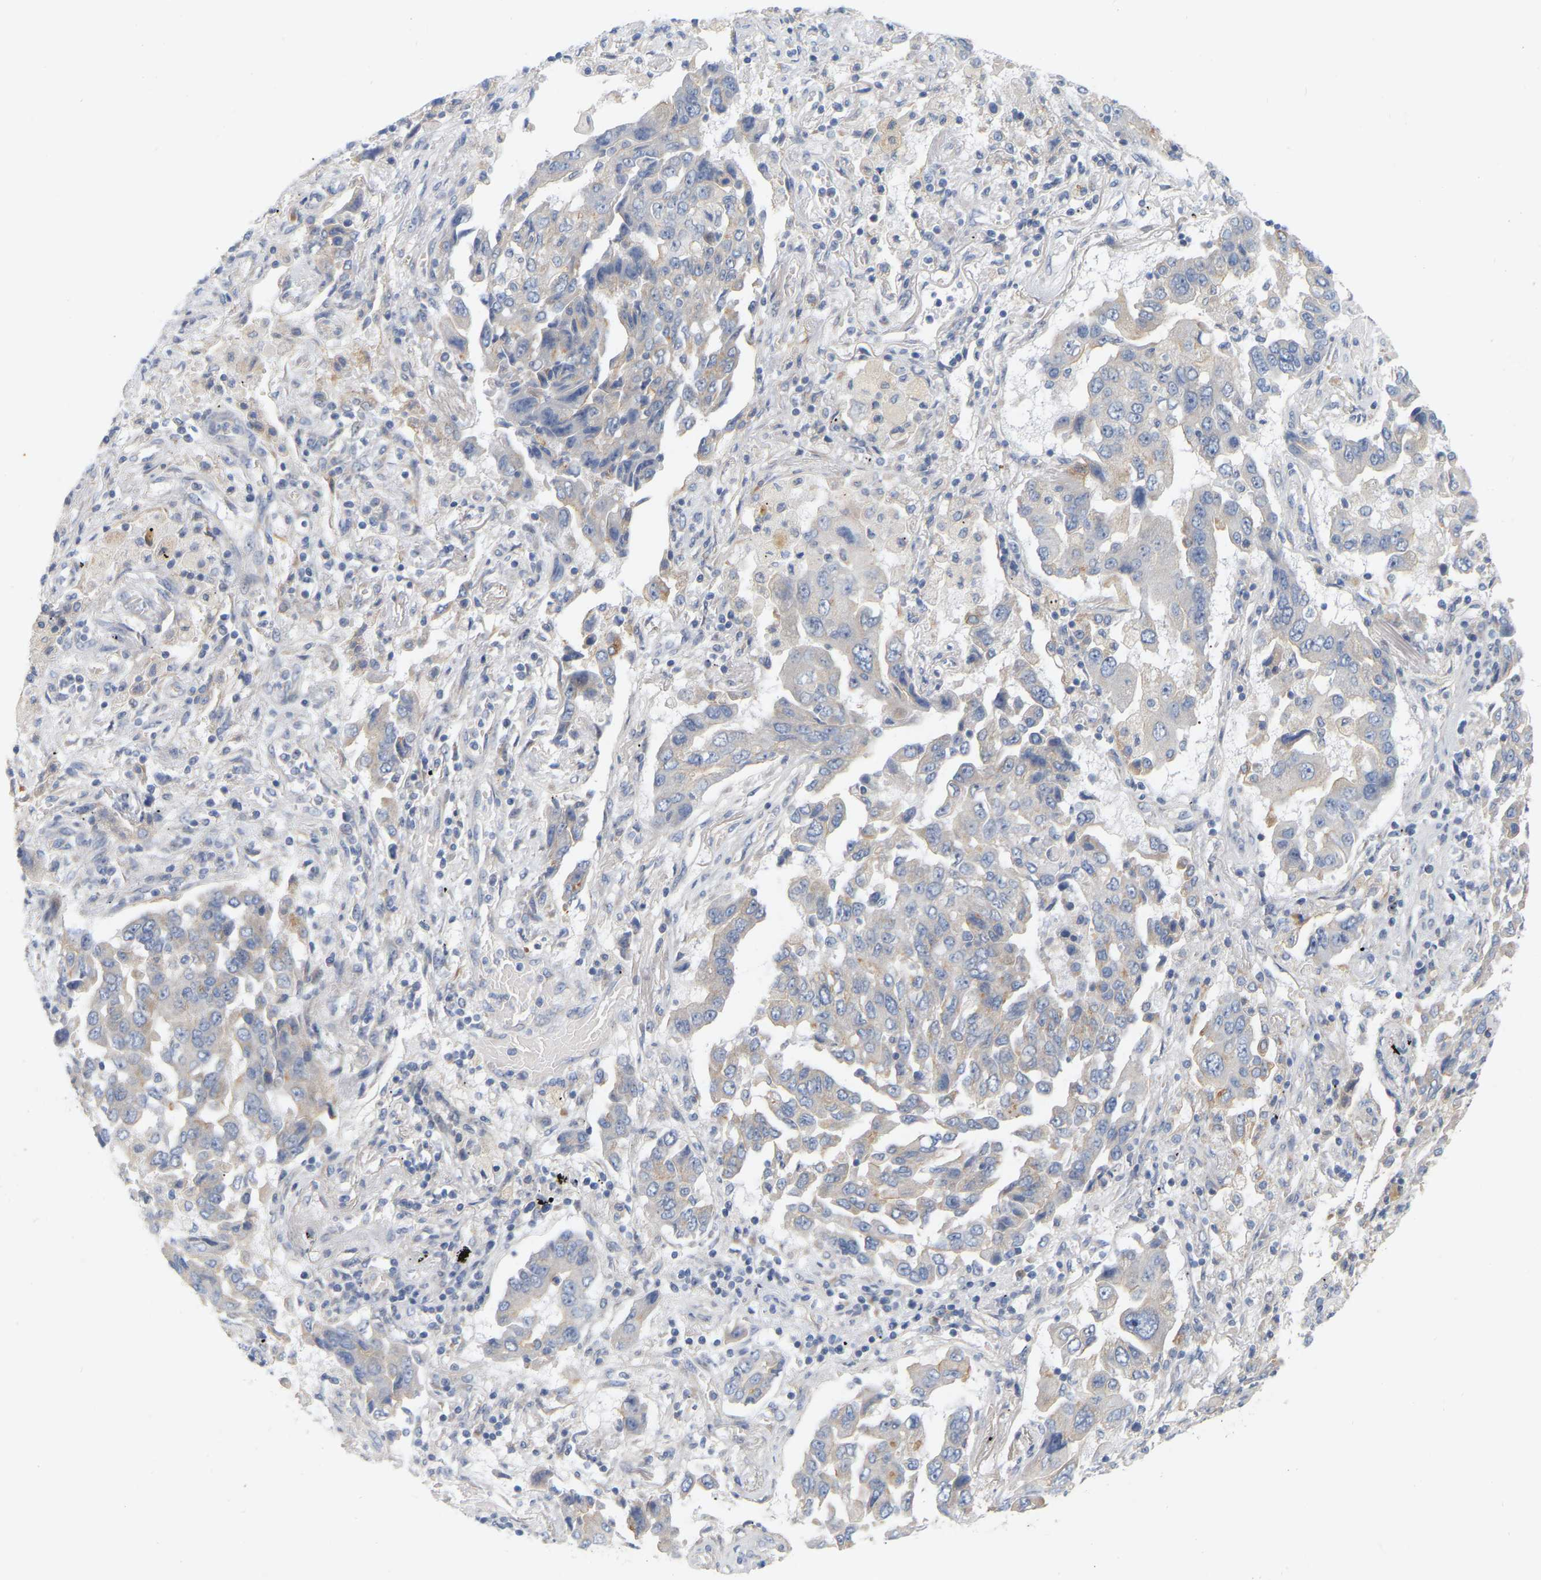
{"staining": {"intensity": "negative", "quantity": "none", "location": "none"}, "tissue": "lung cancer", "cell_type": "Tumor cells", "image_type": "cancer", "snomed": [{"axis": "morphology", "description": "Adenocarcinoma, NOS"}, {"axis": "topography", "description": "Lung"}], "caption": "Lung adenocarcinoma was stained to show a protein in brown. There is no significant expression in tumor cells.", "gene": "MINDY4", "patient": {"sex": "female", "age": 65}}